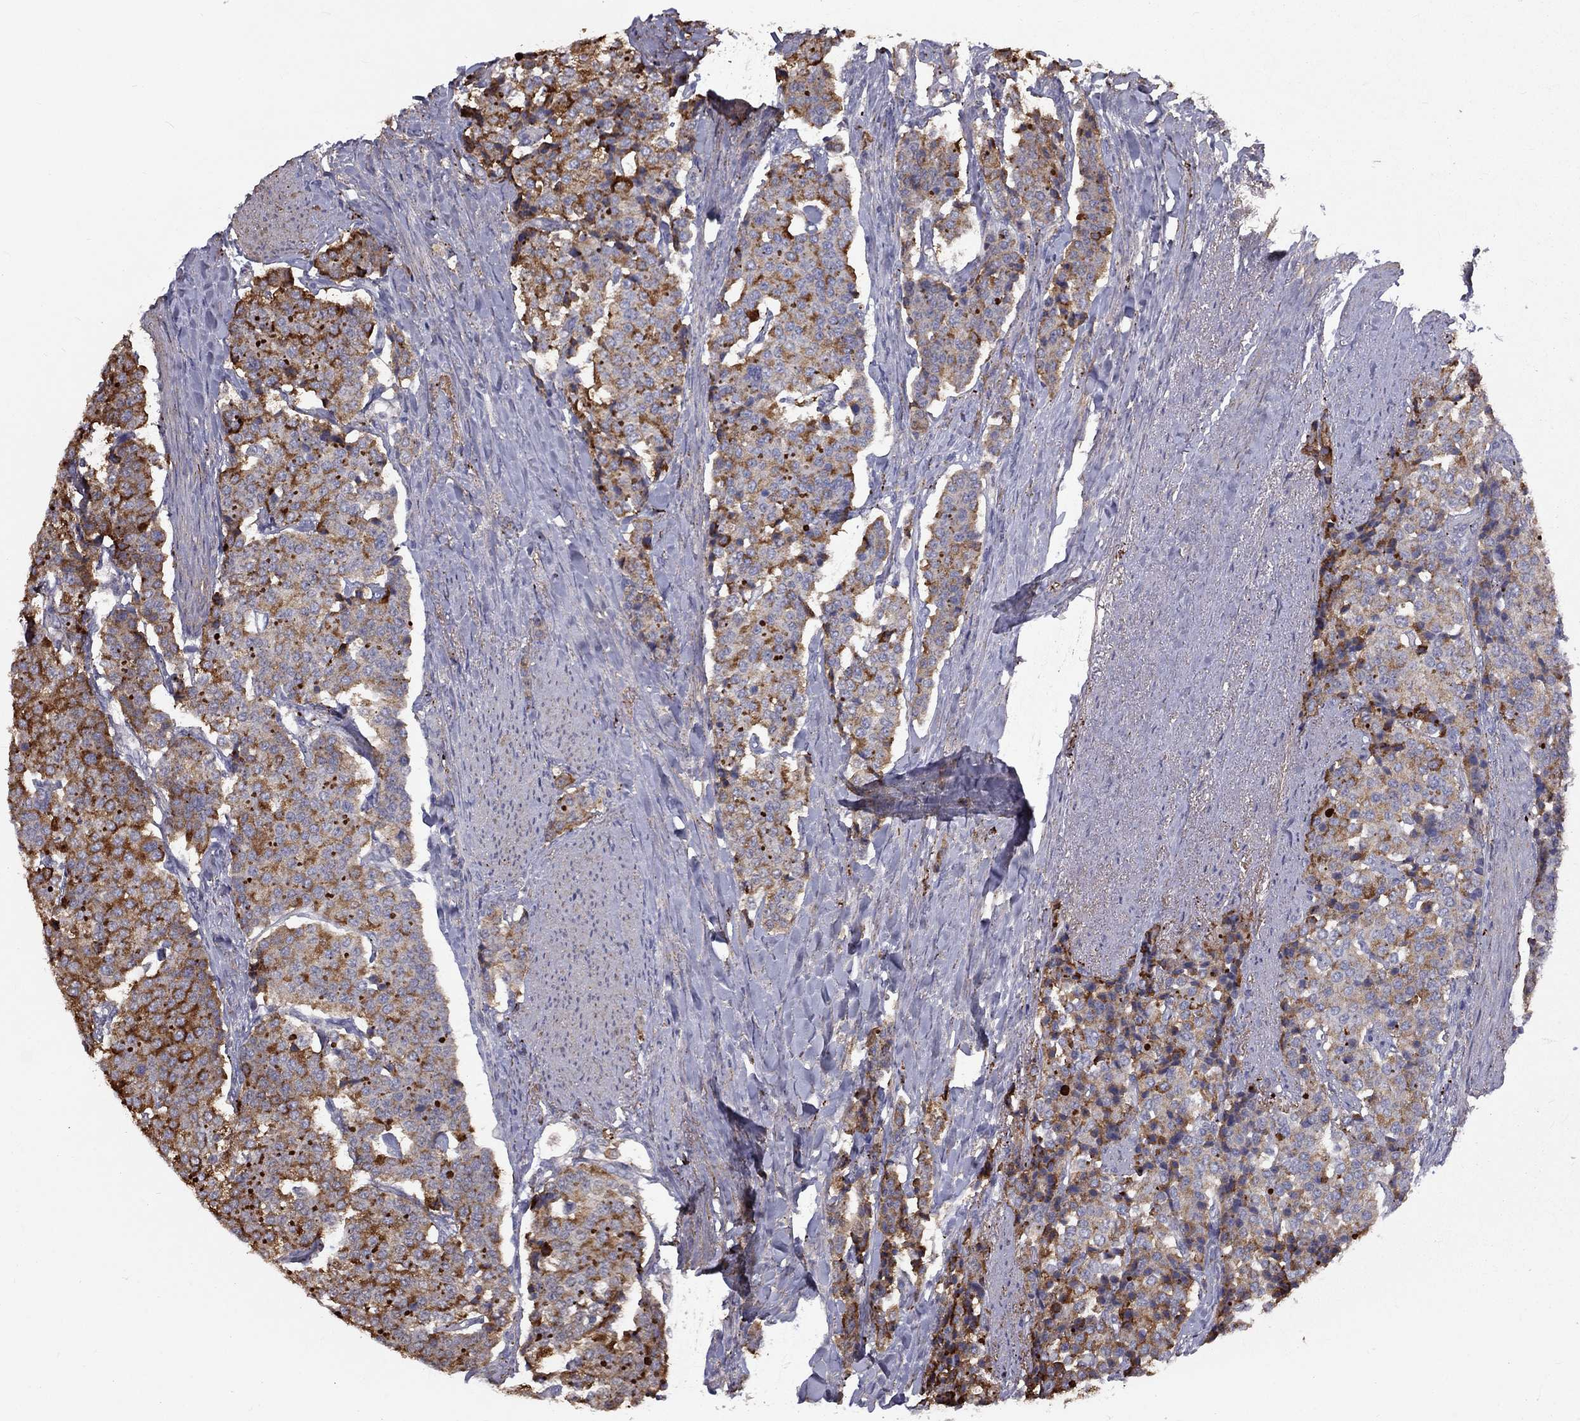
{"staining": {"intensity": "strong", "quantity": "25%-75%", "location": "cytoplasmic/membranous"}, "tissue": "carcinoid", "cell_type": "Tumor cells", "image_type": "cancer", "snomed": [{"axis": "morphology", "description": "Carcinoid, malignant, NOS"}, {"axis": "topography", "description": "Small intestine"}], "caption": "DAB (3,3'-diaminobenzidine) immunohistochemical staining of human malignant carcinoid demonstrates strong cytoplasmic/membranous protein positivity in approximately 25%-75% of tumor cells.", "gene": "EPDR1", "patient": {"sex": "female", "age": 58}}